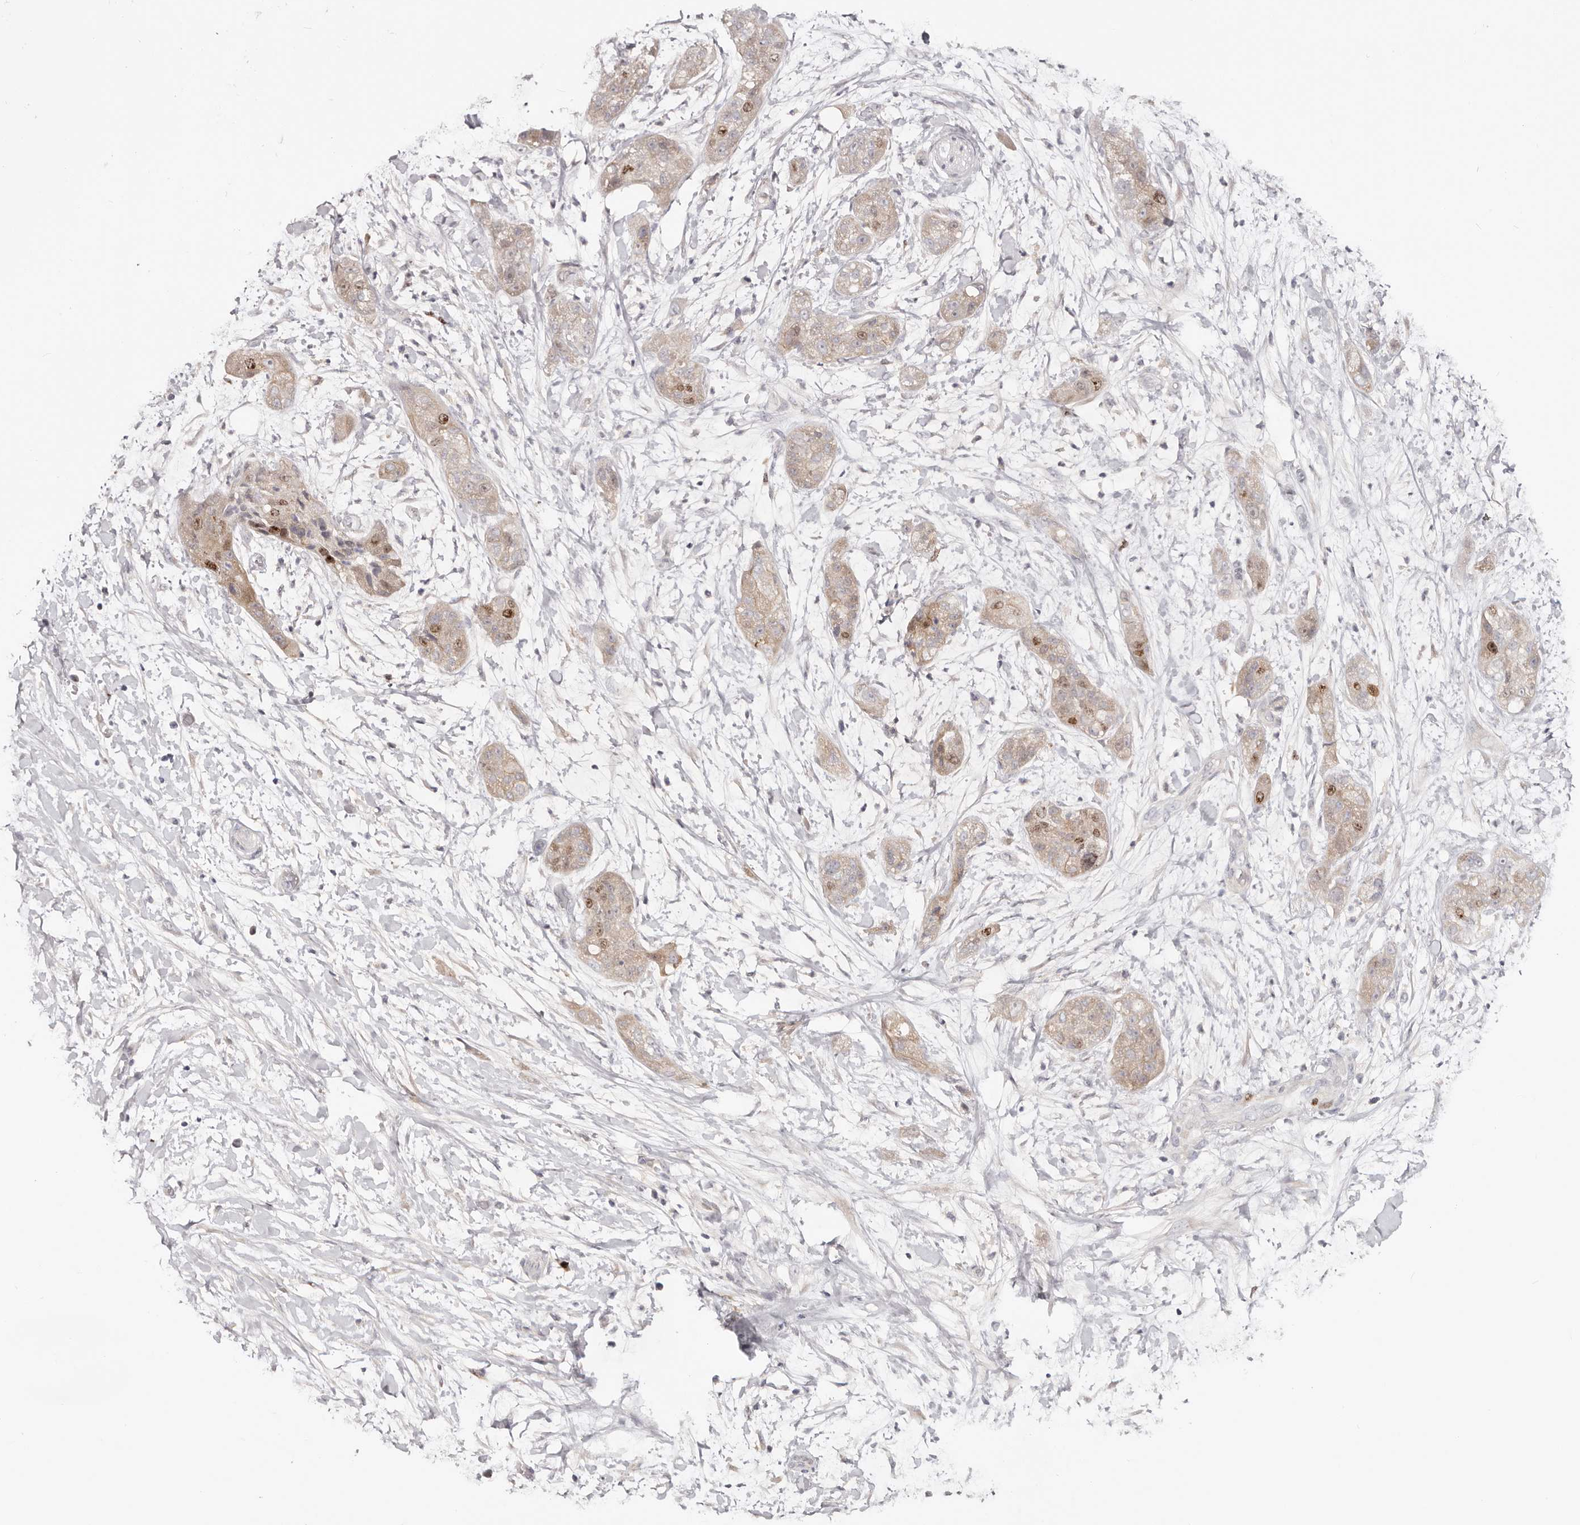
{"staining": {"intensity": "moderate", "quantity": "<25%", "location": "nuclear"}, "tissue": "pancreatic cancer", "cell_type": "Tumor cells", "image_type": "cancer", "snomed": [{"axis": "morphology", "description": "Adenocarcinoma, NOS"}, {"axis": "topography", "description": "Pancreas"}], "caption": "Tumor cells show moderate nuclear staining in approximately <25% of cells in pancreatic adenocarcinoma. Using DAB (3,3'-diaminobenzidine) (brown) and hematoxylin (blue) stains, captured at high magnification using brightfield microscopy.", "gene": "CCDC190", "patient": {"sex": "female", "age": 78}}